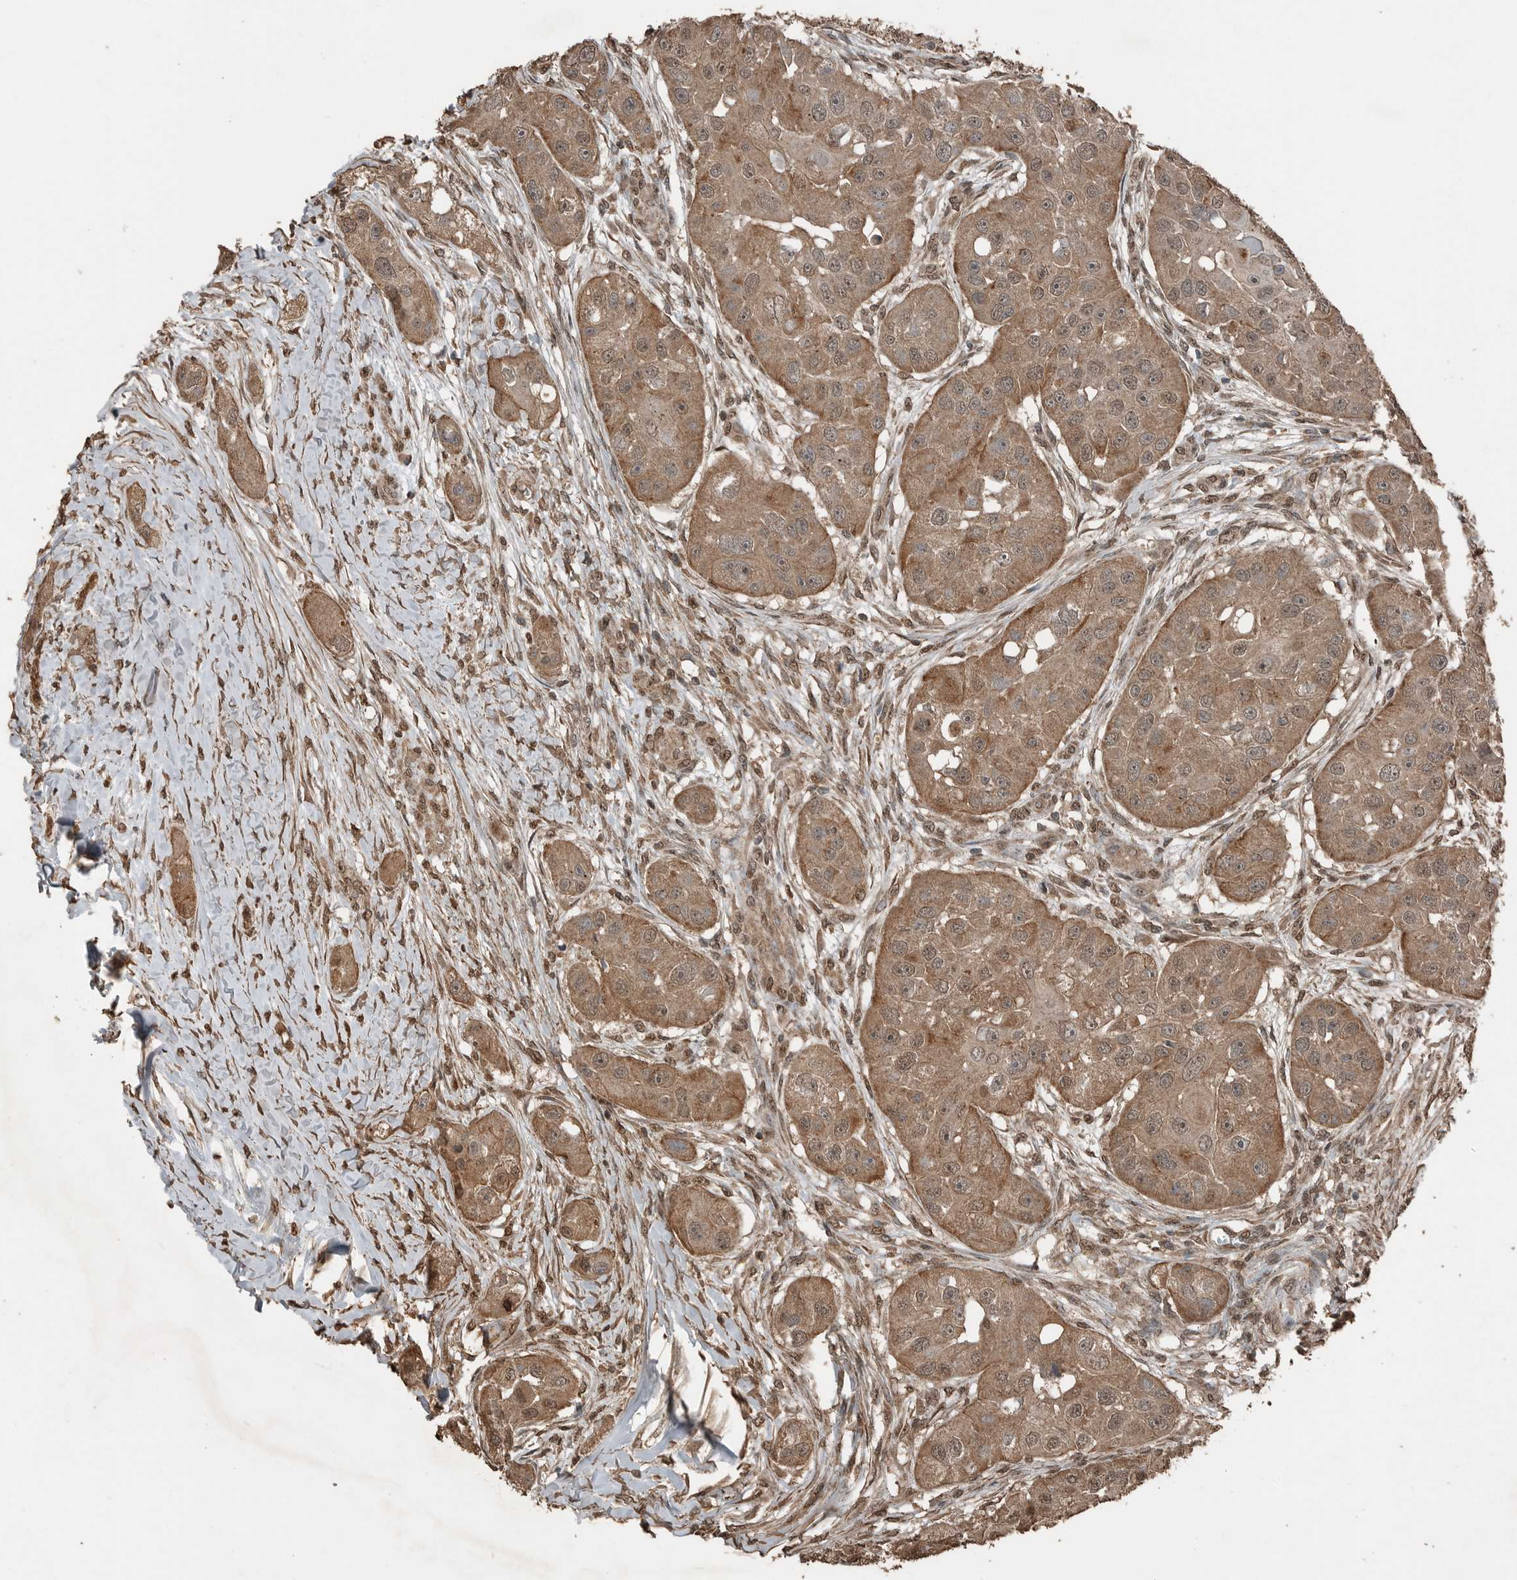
{"staining": {"intensity": "moderate", "quantity": ">75%", "location": "cytoplasmic/membranous,nuclear"}, "tissue": "head and neck cancer", "cell_type": "Tumor cells", "image_type": "cancer", "snomed": [{"axis": "morphology", "description": "Normal tissue, NOS"}, {"axis": "morphology", "description": "Squamous cell carcinoma, NOS"}, {"axis": "topography", "description": "Skeletal muscle"}, {"axis": "topography", "description": "Head-Neck"}], "caption": "A brown stain highlights moderate cytoplasmic/membranous and nuclear expression of a protein in human head and neck cancer (squamous cell carcinoma) tumor cells.", "gene": "BLZF1", "patient": {"sex": "male", "age": 51}}